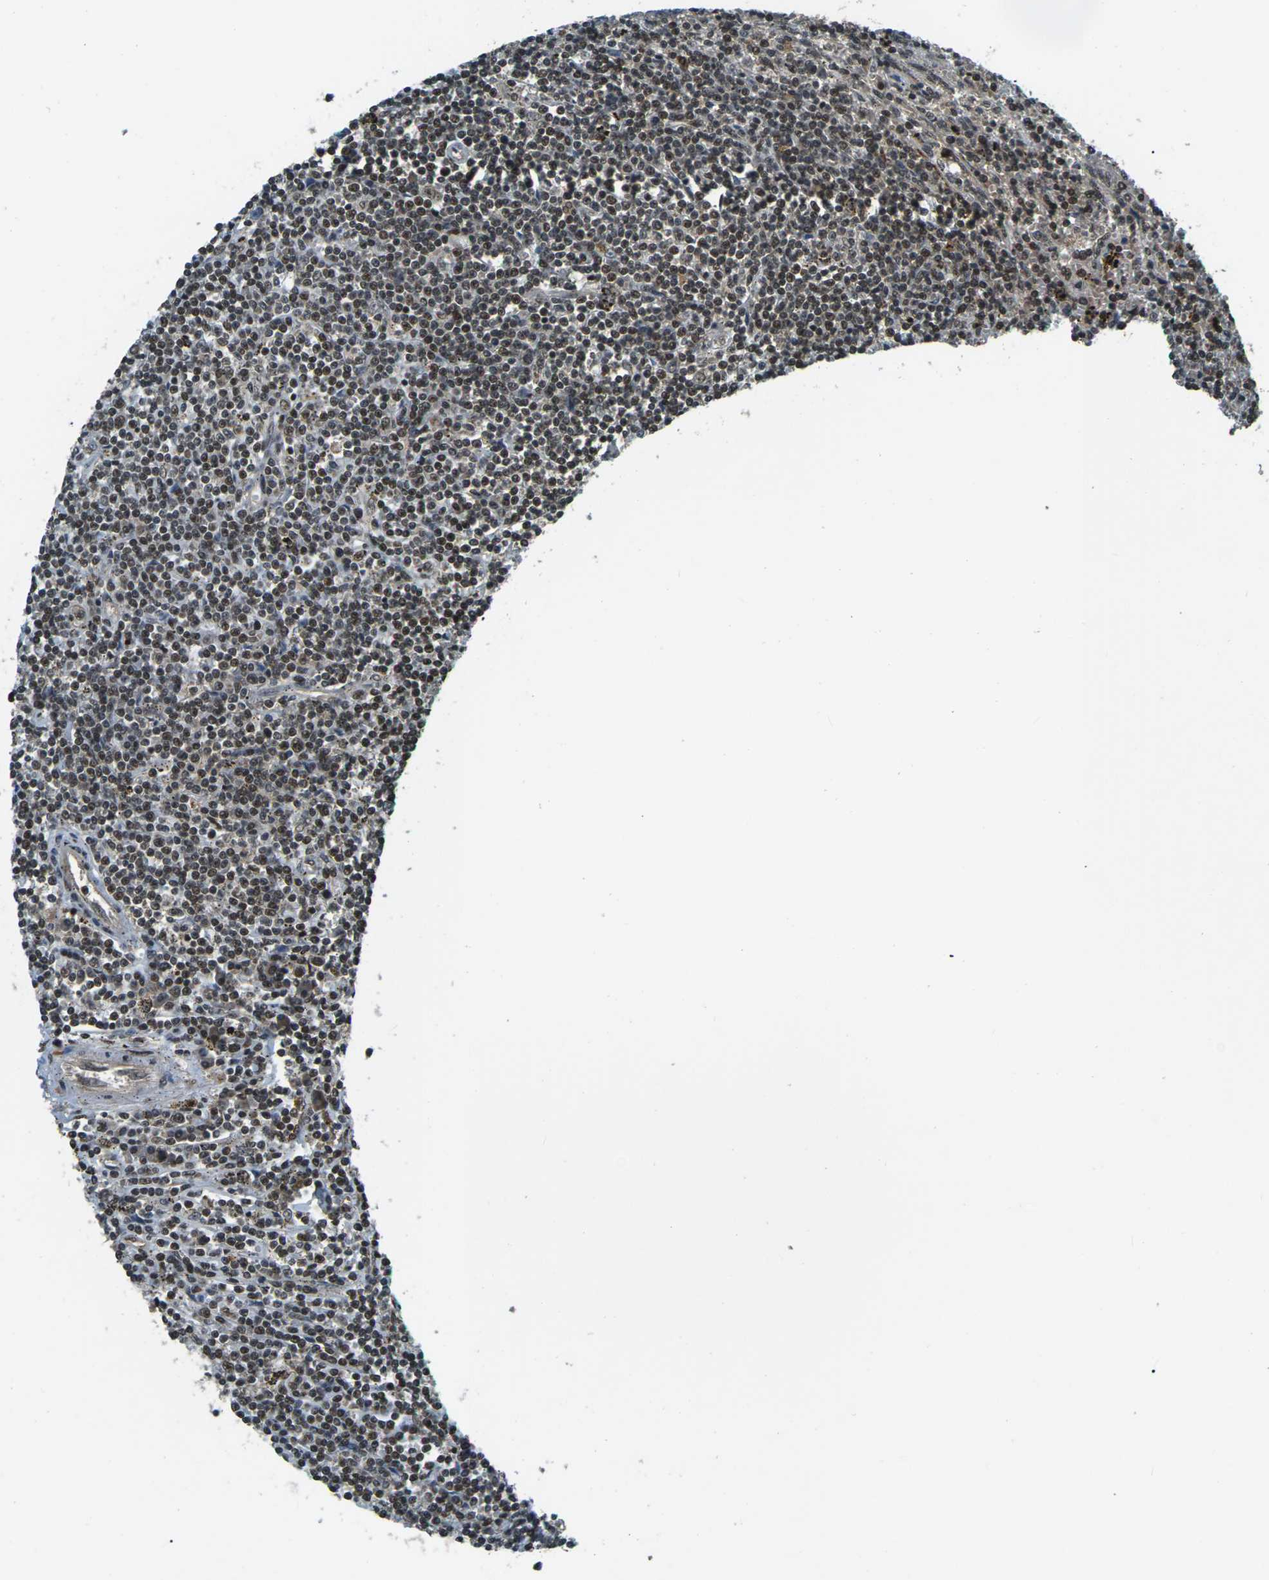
{"staining": {"intensity": "moderate", "quantity": "25%-75%", "location": "nuclear"}, "tissue": "lymphoma", "cell_type": "Tumor cells", "image_type": "cancer", "snomed": [{"axis": "morphology", "description": "Malignant lymphoma, non-Hodgkin's type, Low grade"}, {"axis": "topography", "description": "Spleen"}], "caption": "A photomicrograph showing moderate nuclear staining in approximately 25%-75% of tumor cells in lymphoma, as visualized by brown immunohistochemical staining.", "gene": "NR4A2", "patient": {"sex": "male", "age": 76}}